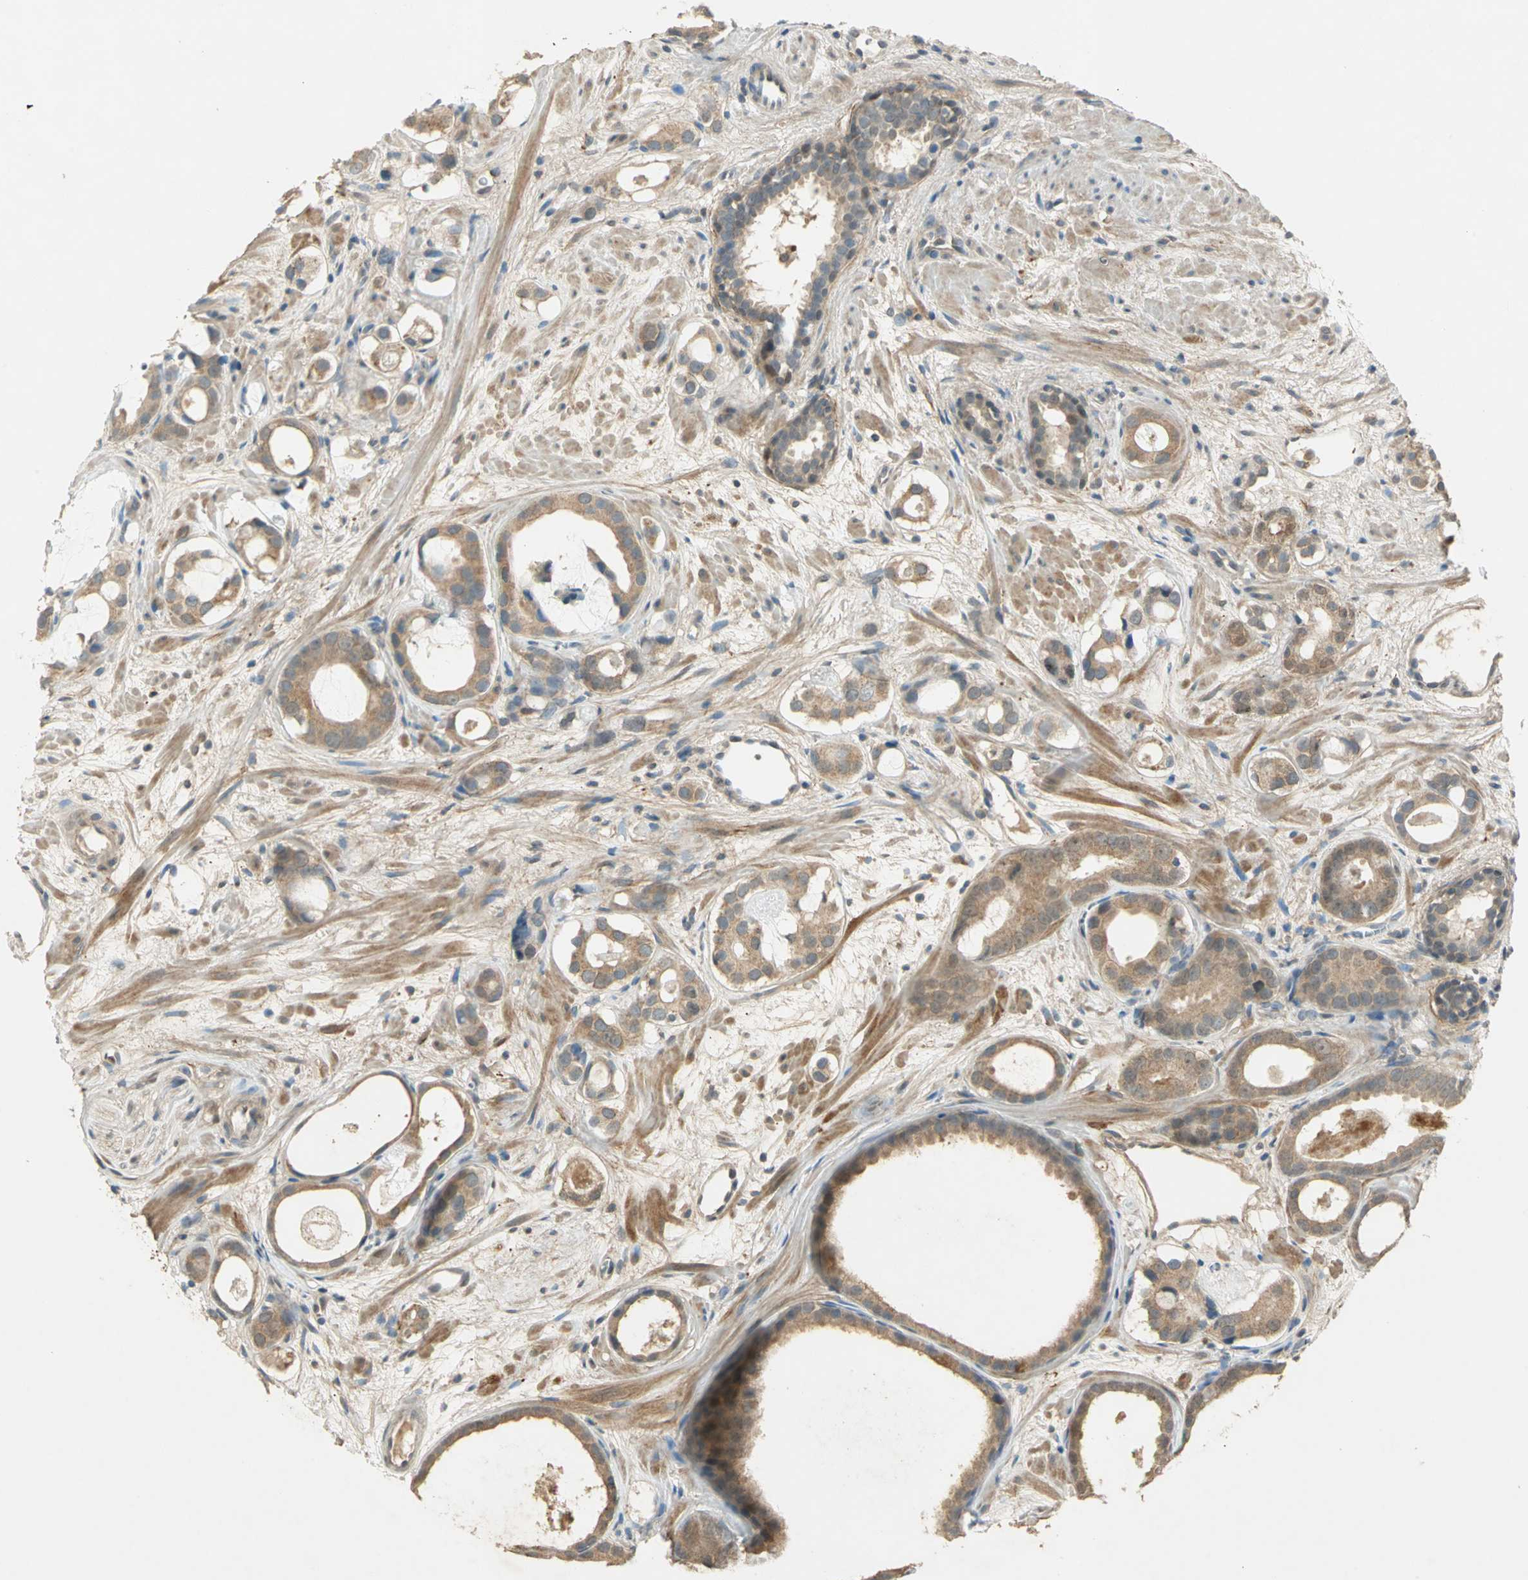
{"staining": {"intensity": "moderate", "quantity": ">75%", "location": "cytoplasmic/membranous"}, "tissue": "prostate cancer", "cell_type": "Tumor cells", "image_type": "cancer", "snomed": [{"axis": "morphology", "description": "Adenocarcinoma, Low grade"}, {"axis": "topography", "description": "Prostate"}], "caption": "This is an image of immunohistochemistry (IHC) staining of prostate cancer, which shows moderate expression in the cytoplasmic/membranous of tumor cells.", "gene": "BIRC2", "patient": {"sex": "male", "age": 57}}